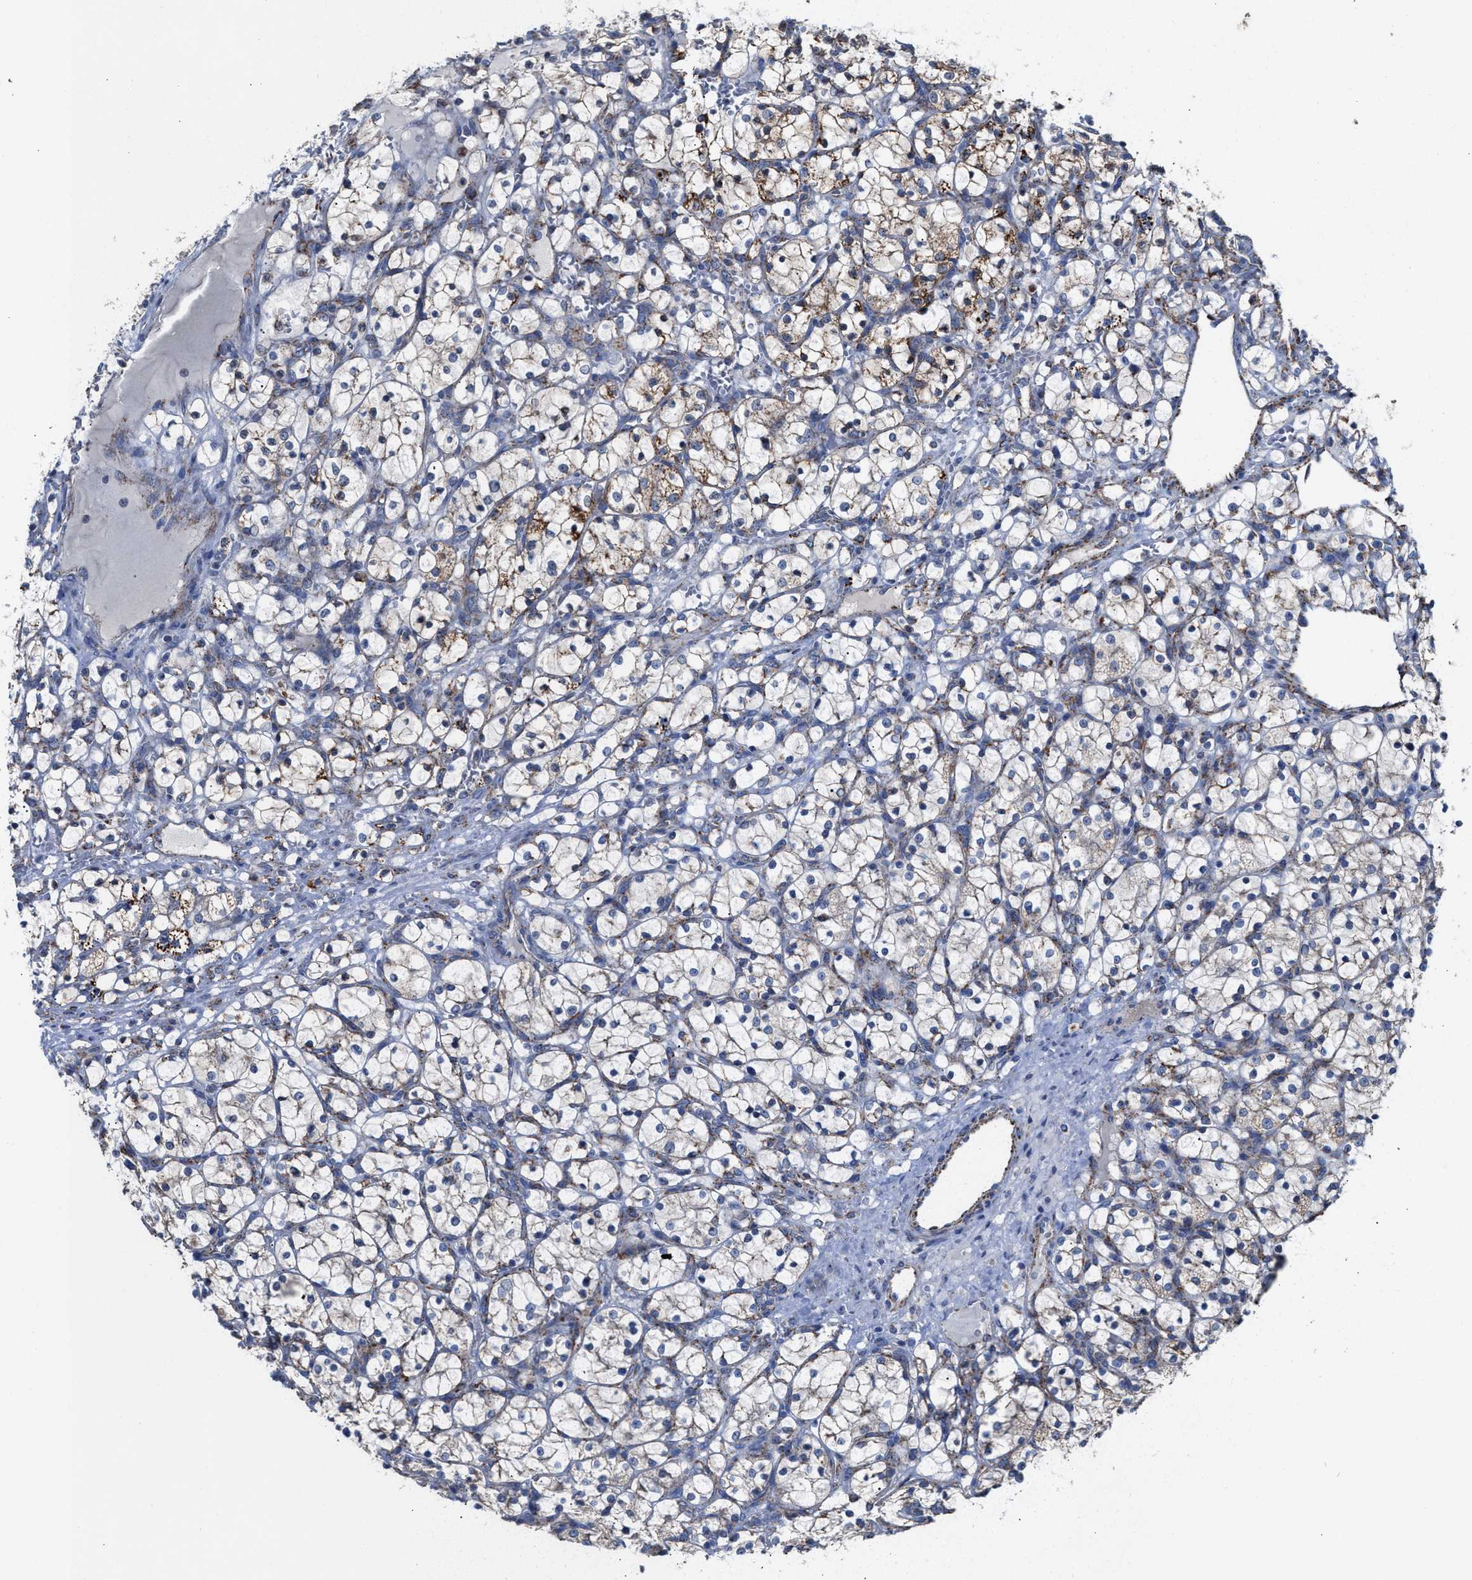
{"staining": {"intensity": "moderate", "quantity": "25%-75%", "location": "cytoplasmic/membranous"}, "tissue": "renal cancer", "cell_type": "Tumor cells", "image_type": "cancer", "snomed": [{"axis": "morphology", "description": "Adenocarcinoma, NOS"}, {"axis": "topography", "description": "Kidney"}], "caption": "Protein expression analysis of renal cancer displays moderate cytoplasmic/membranous positivity in about 25%-75% of tumor cells. Using DAB (brown) and hematoxylin (blue) stains, captured at high magnification using brightfield microscopy.", "gene": "MECR", "patient": {"sex": "female", "age": 69}}